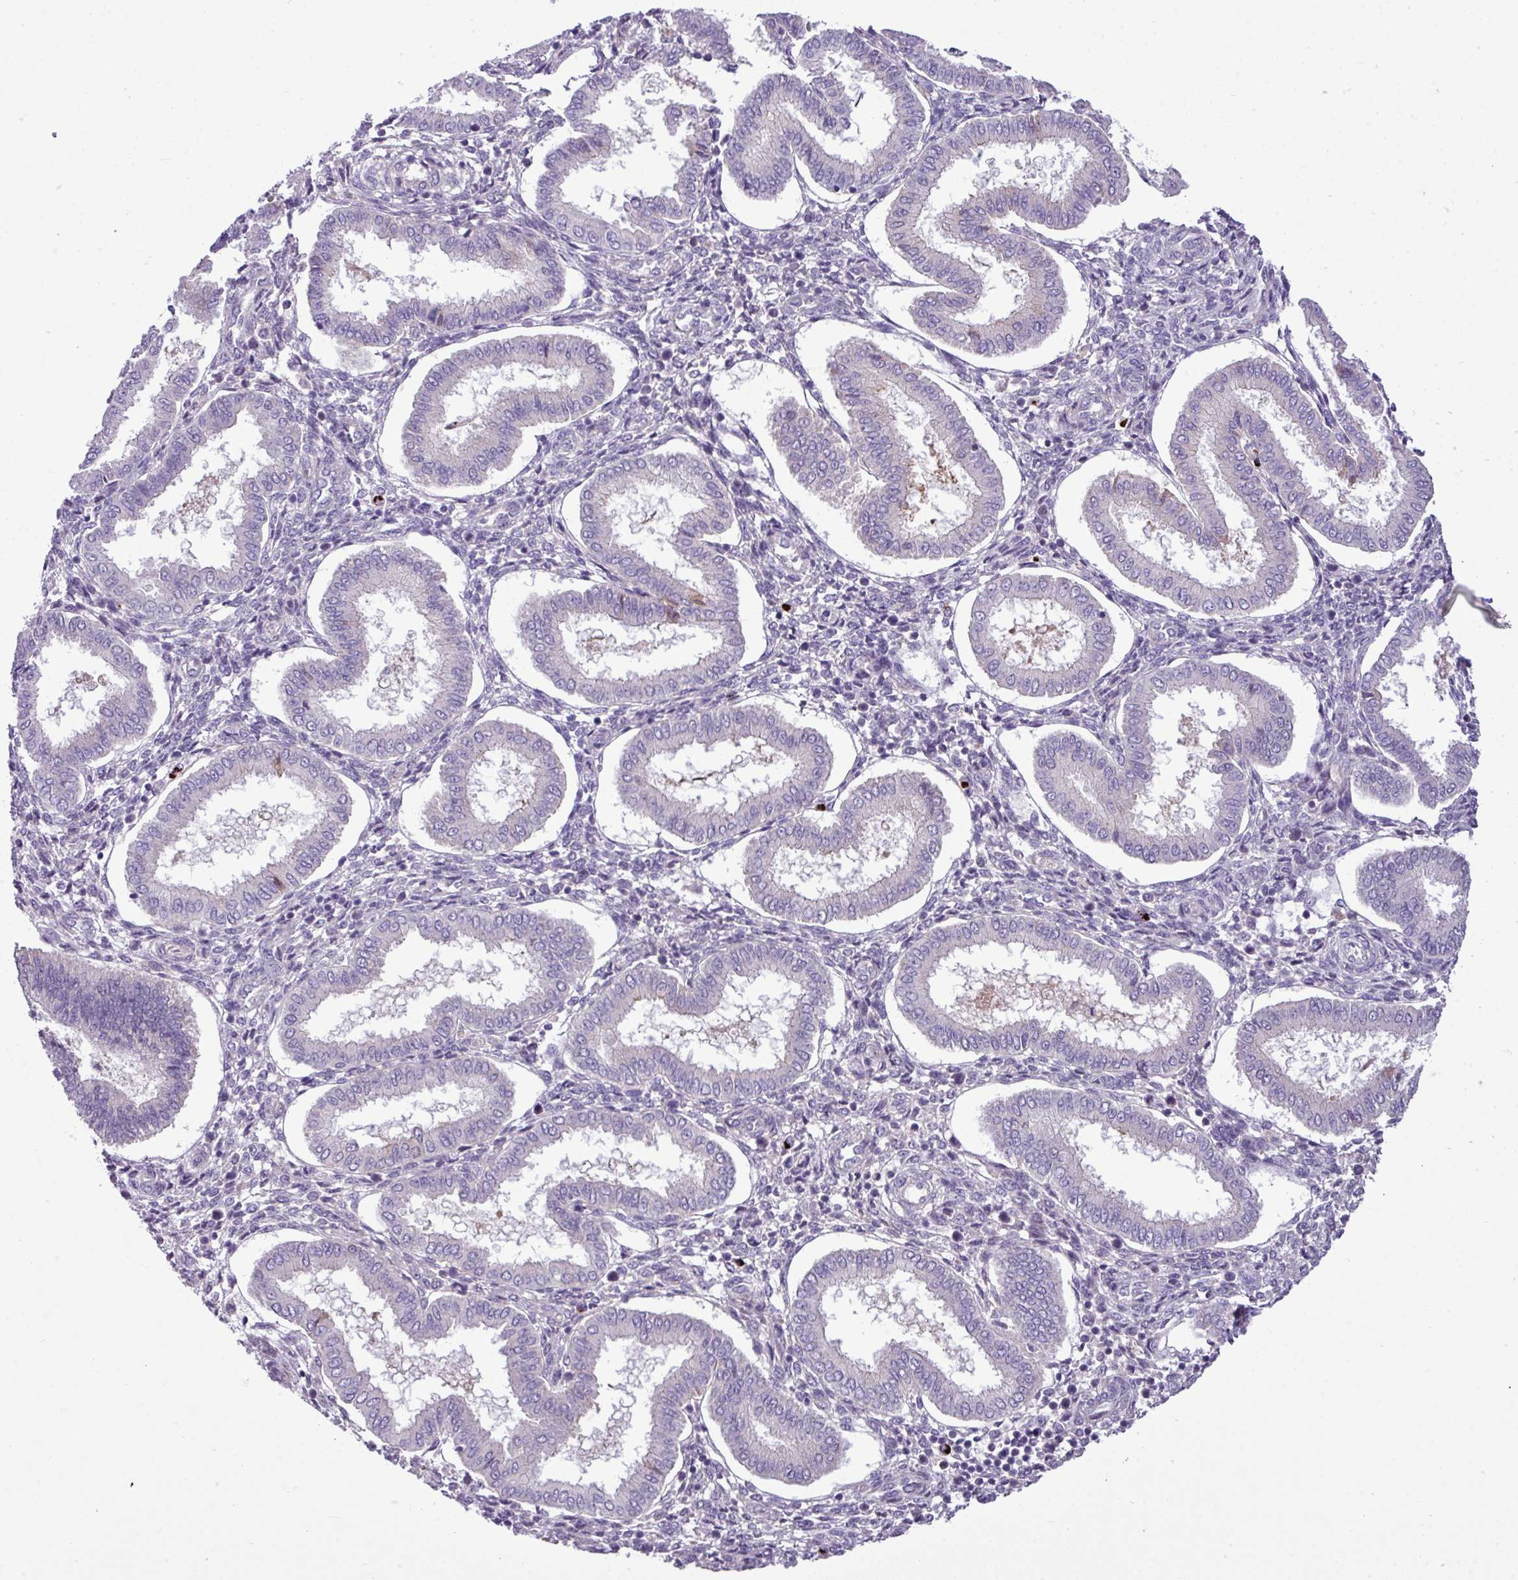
{"staining": {"intensity": "negative", "quantity": "none", "location": "none"}, "tissue": "endometrium", "cell_type": "Cells in endometrial stroma", "image_type": "normal", "snomed": [{"axis": "morphology", "description": "Normal tissue, NOS"}, {"axis": "topography", "description": "Endometrium"}], "caption": "This image is of benign endometrium stained with immunohistochemistry to label a protein in brown with the nuclei are counter-stained blue. There is no positivity in cells in endometrial stroma.", "gene": "IL17A", "patient": {"sex": "female", "age": 24}}